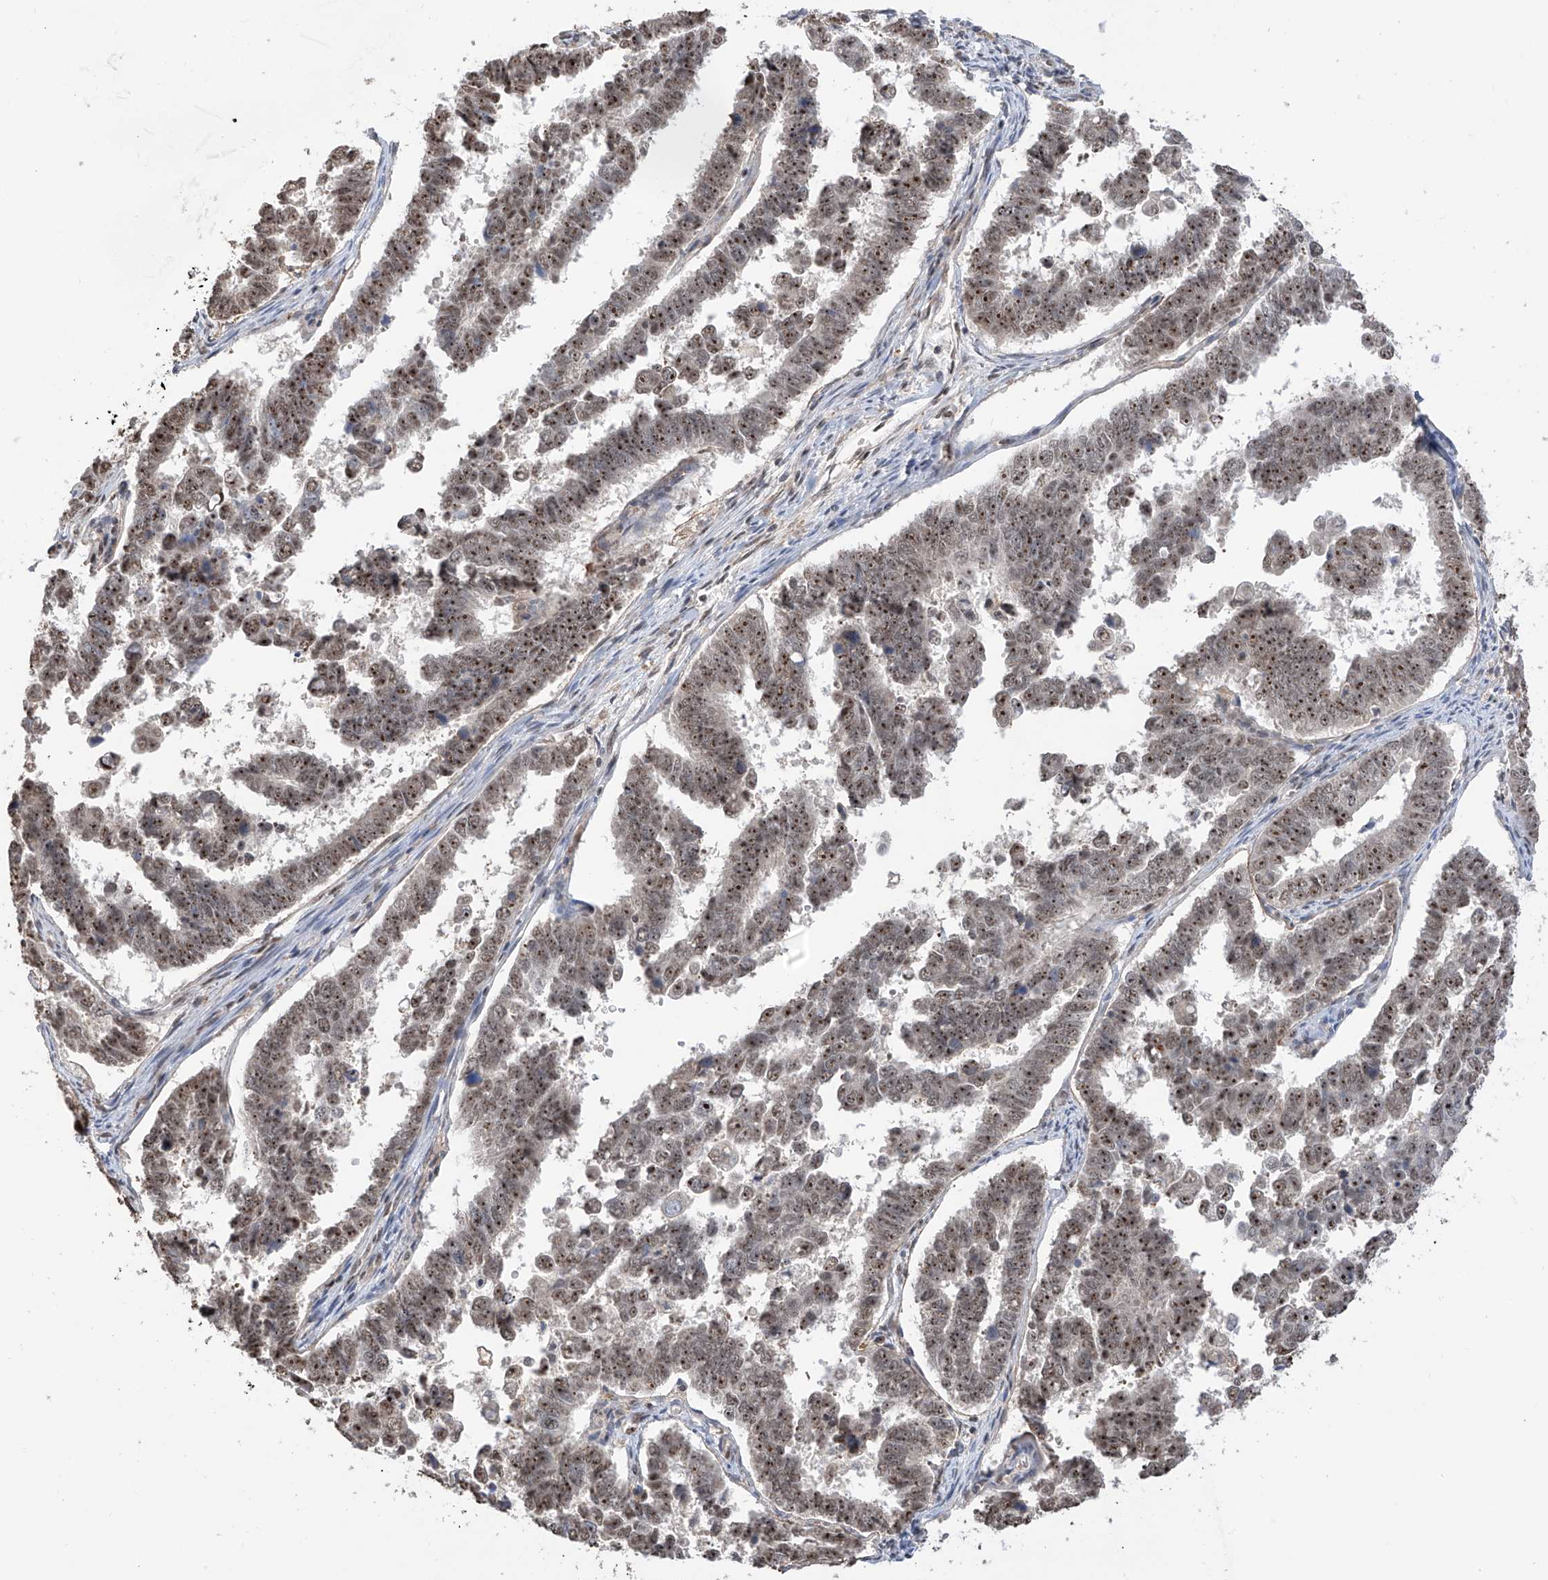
{"staining": {"intensity": "moderate", "quantity": ">75%", "location": "nuclear"}, "tissue": "endometrial cancer", "cell_type": "Tumor cells", "image_type": "cancer", "snomed": [{"axis": "morphology", "description": "Adenocarcinoma, NOS"}, {"axis": "topography", "description": "Endometrium"}], "caption": "Moderate nuclear protein positivity is identified in approximately >75% of tumor cells in adenocarcinoma (endometrial).", "gene": "C1orf131", "patient": {"sex": "female", "age": 75}}